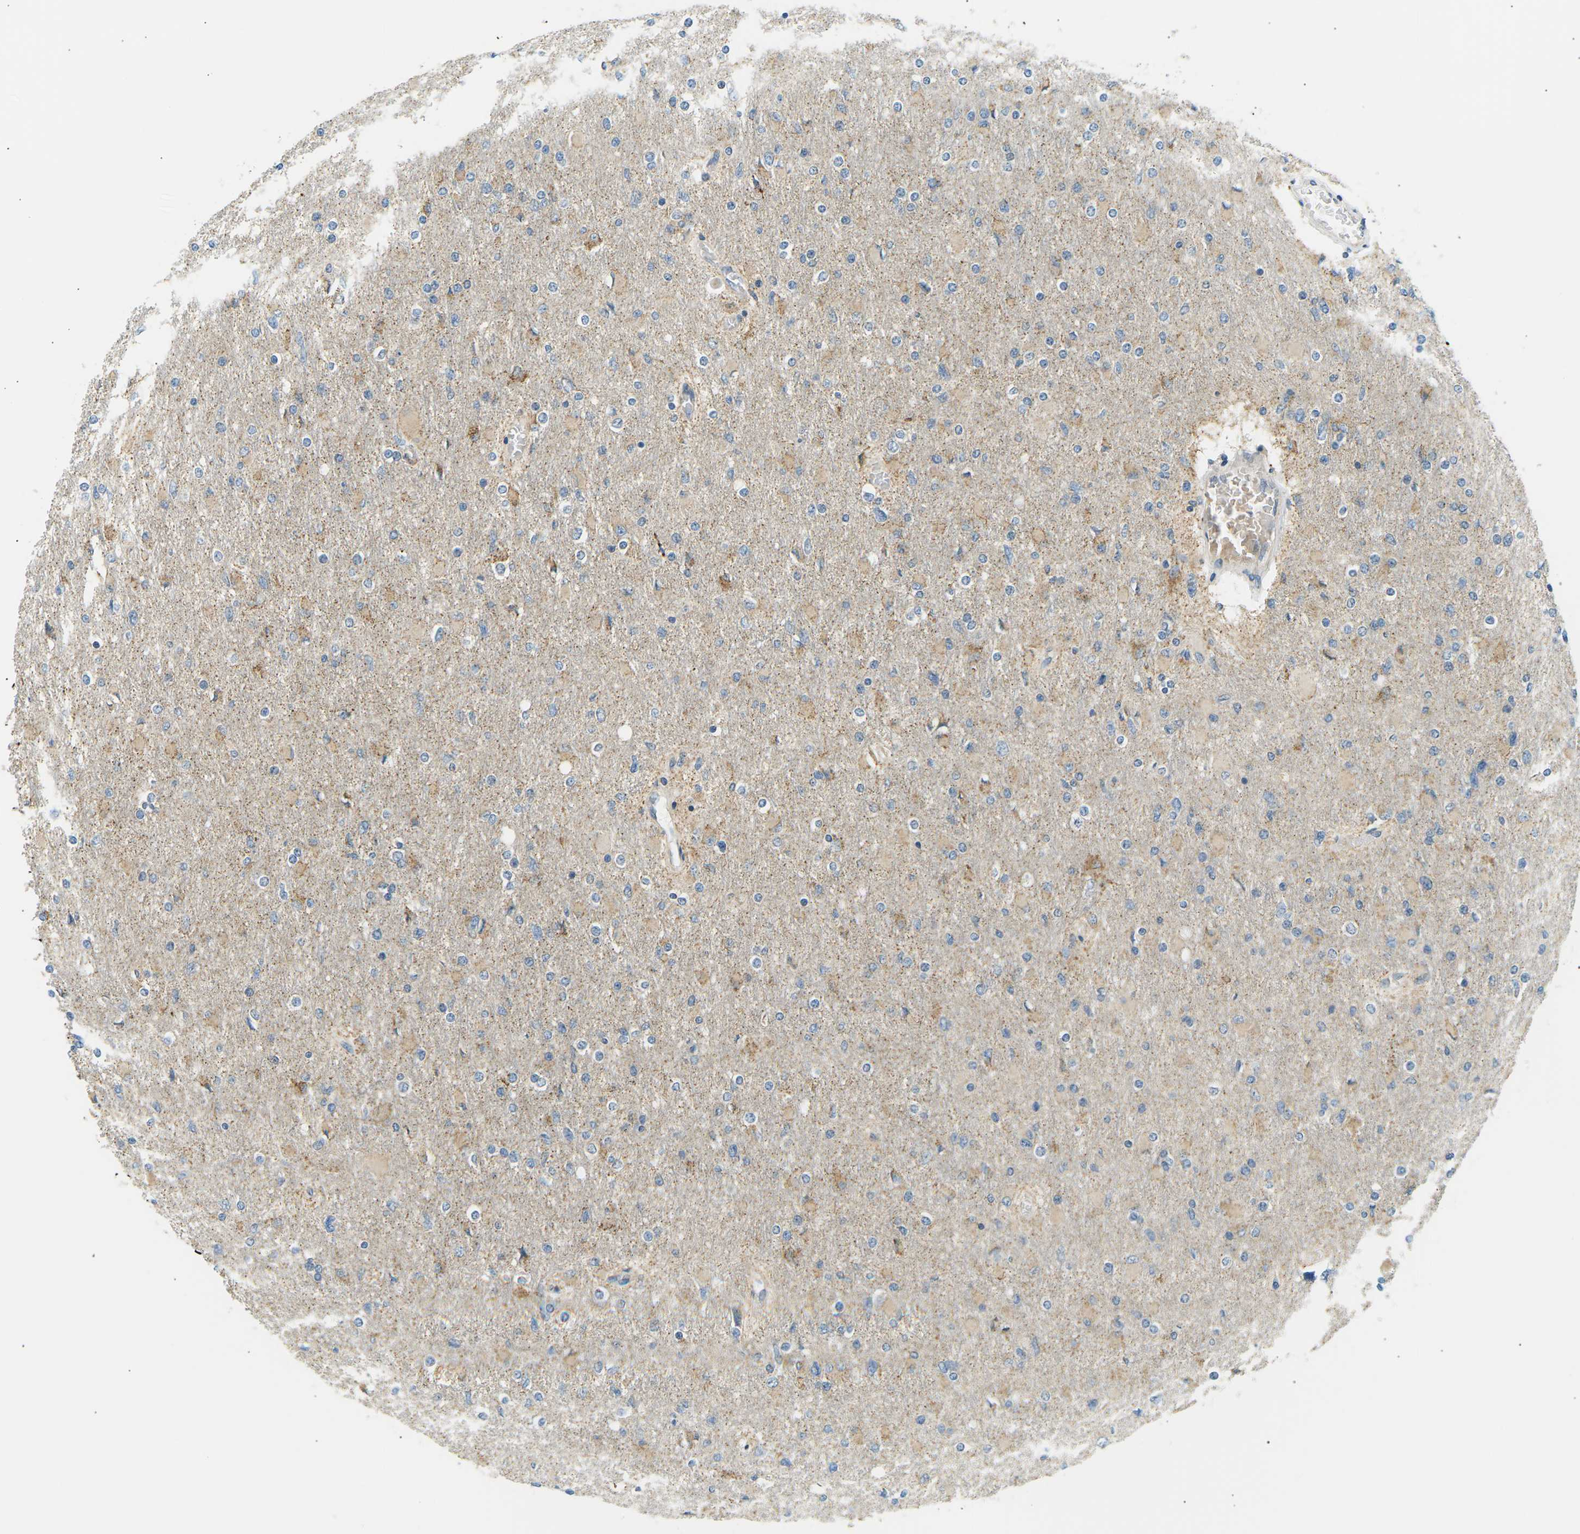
{"staining": {"intensity": "negative", "quantity": "none", "location": "none"}, "tissue": "glioma", "cell_type": "Tumor cells", "image_type": "cancer", "snomed": [{"axis": "morphology", "description": "Glioma, malignant, High grade"}, {"axis": "topography", "description": "Cerebral cortex"}], "caption": "Tumor cells show no significant staining in glioma.", "gene": "TBC1D8", "patient": {"sex": "female", "age": 36}}